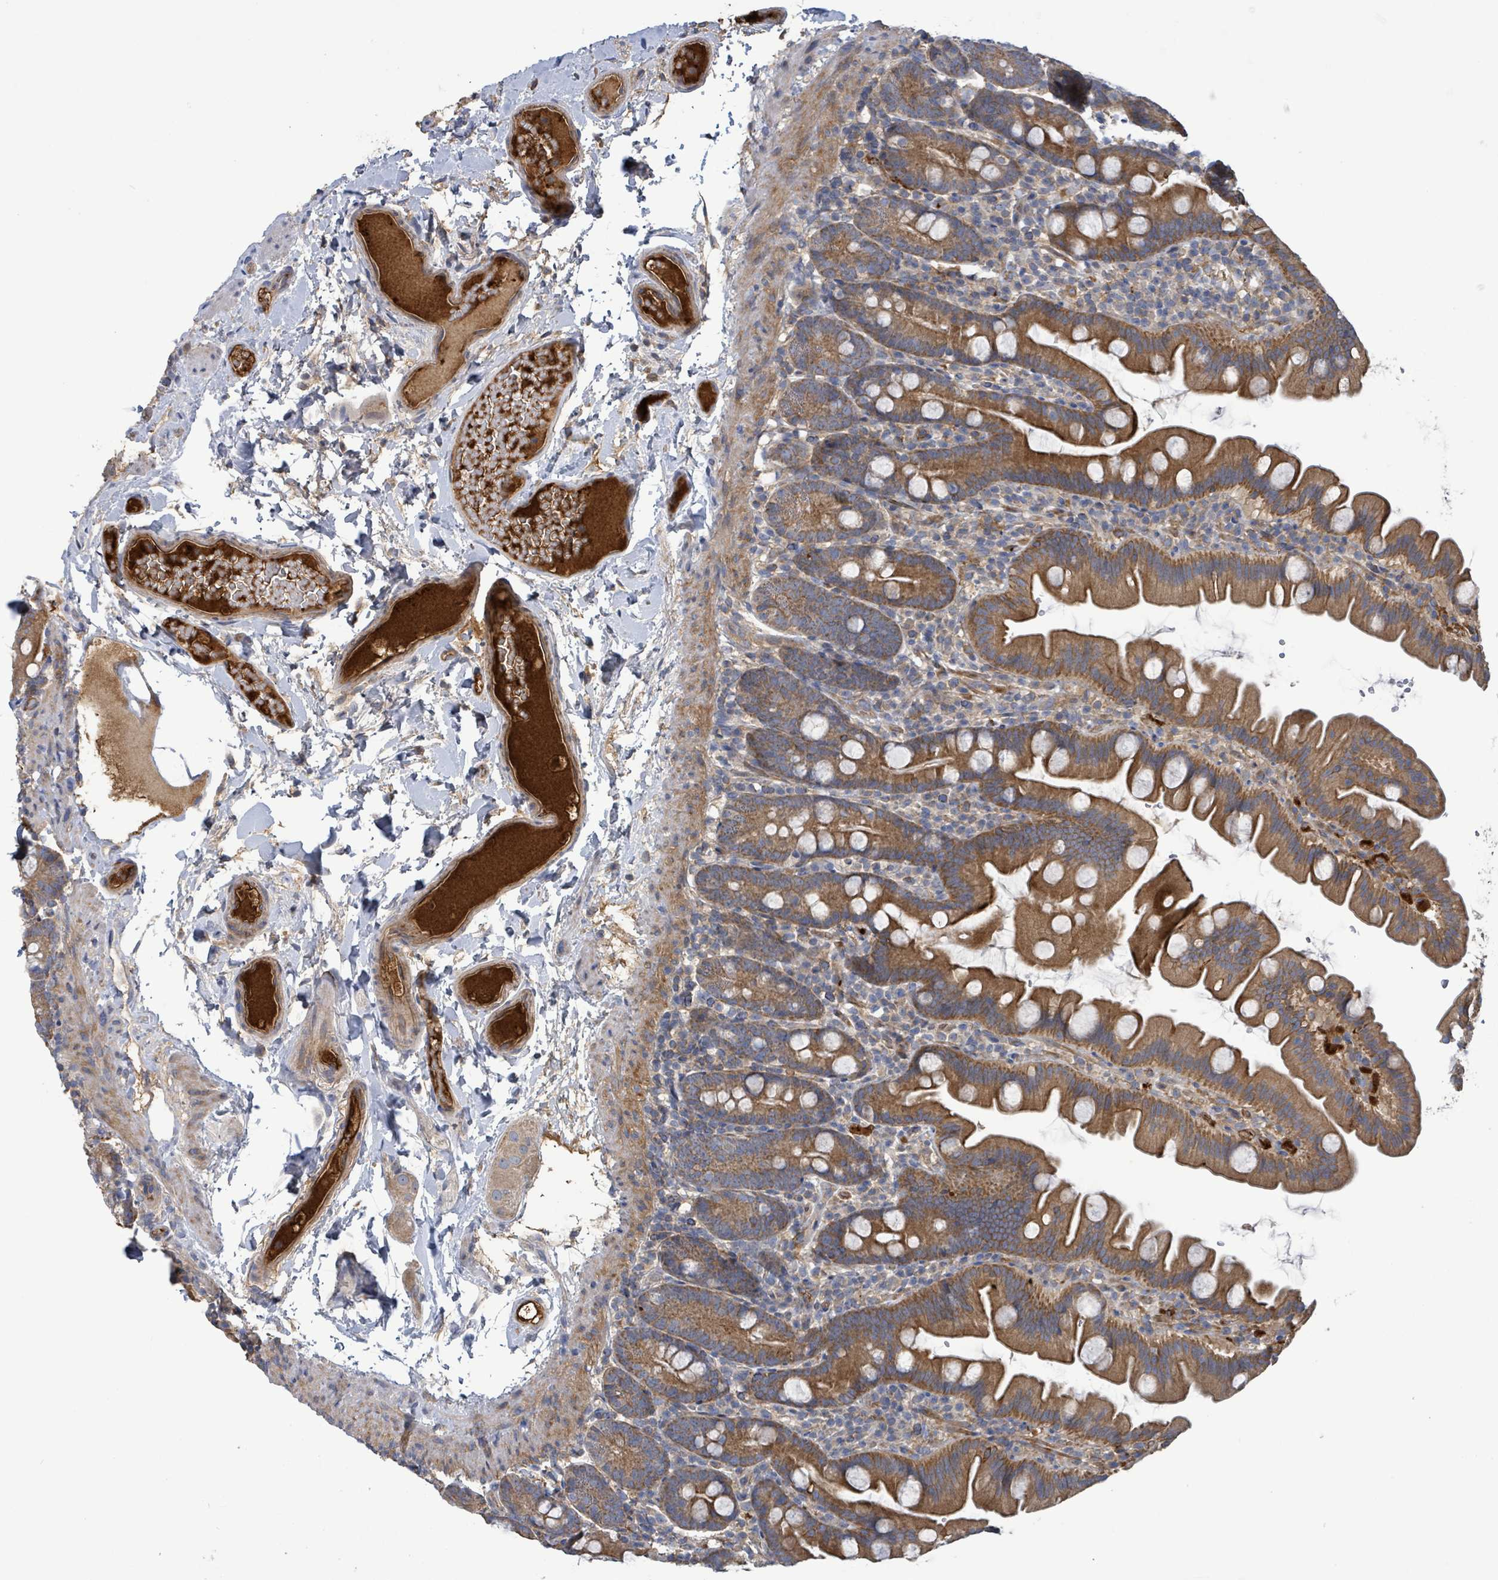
{"staining": {"intensity": "moderate", "quantity": ">75%", "location": "cytoplasmic/membranous"}, "tissue": "small intestine", "cell_type": "Glandular cells", "image_type": "normal", "snomed": [{"axis": "morphology", "description": "Normal tissue, NOS"}, {"axis": "topography", "description": "Small intestine"}], "caption": "Small intestine was stained to show a protein in brown. There is medium levels of moderate cytoplasmic/membranous expression in about >75% of glandular cells. (DAB (3,3'-diaminobenzidine) = brown stain, brightfield microscopy at high magnification).", "gene": "PLAAT1", "patient": {"sex": "female", "age": 68}}